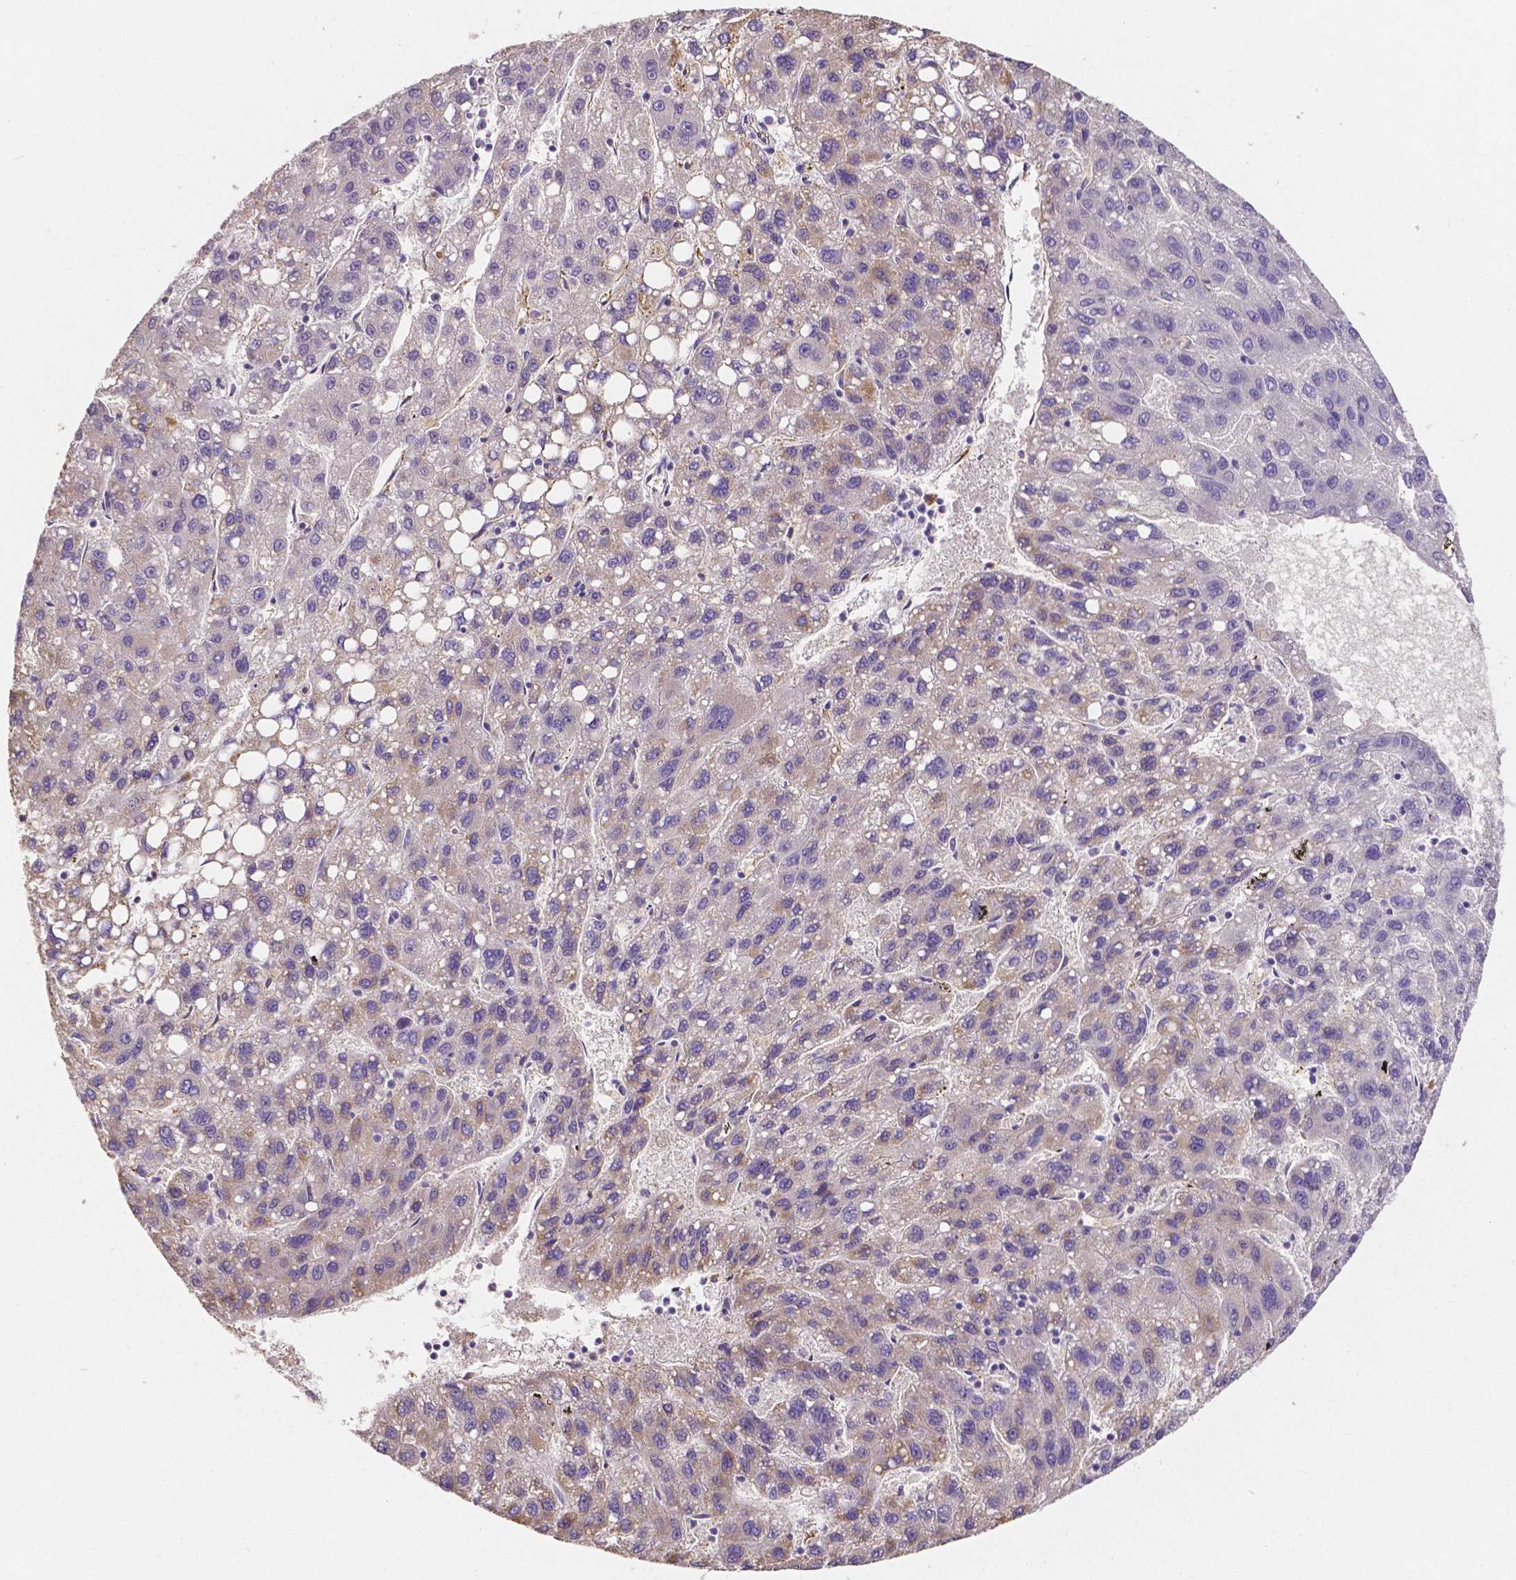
{"staining": {"intensity": "negative", "quantity": "none", "location": "none"}, "tissue": "liver cancer", "cell_type": "Tumor cells", "image_type": "cancer", "snomed": [{"axis": "morphology", "description": "Carcinoma, Hepatocellular, NOS"}, {"axis": "topography", "description": "Liver"}], "caption": "The photomicrograph displays no staining of tumor cells in liver cancer (hepatocellular carcinoma).", "gene": "ELAVL2", "patient": {"sex": "female", "age": 82}}